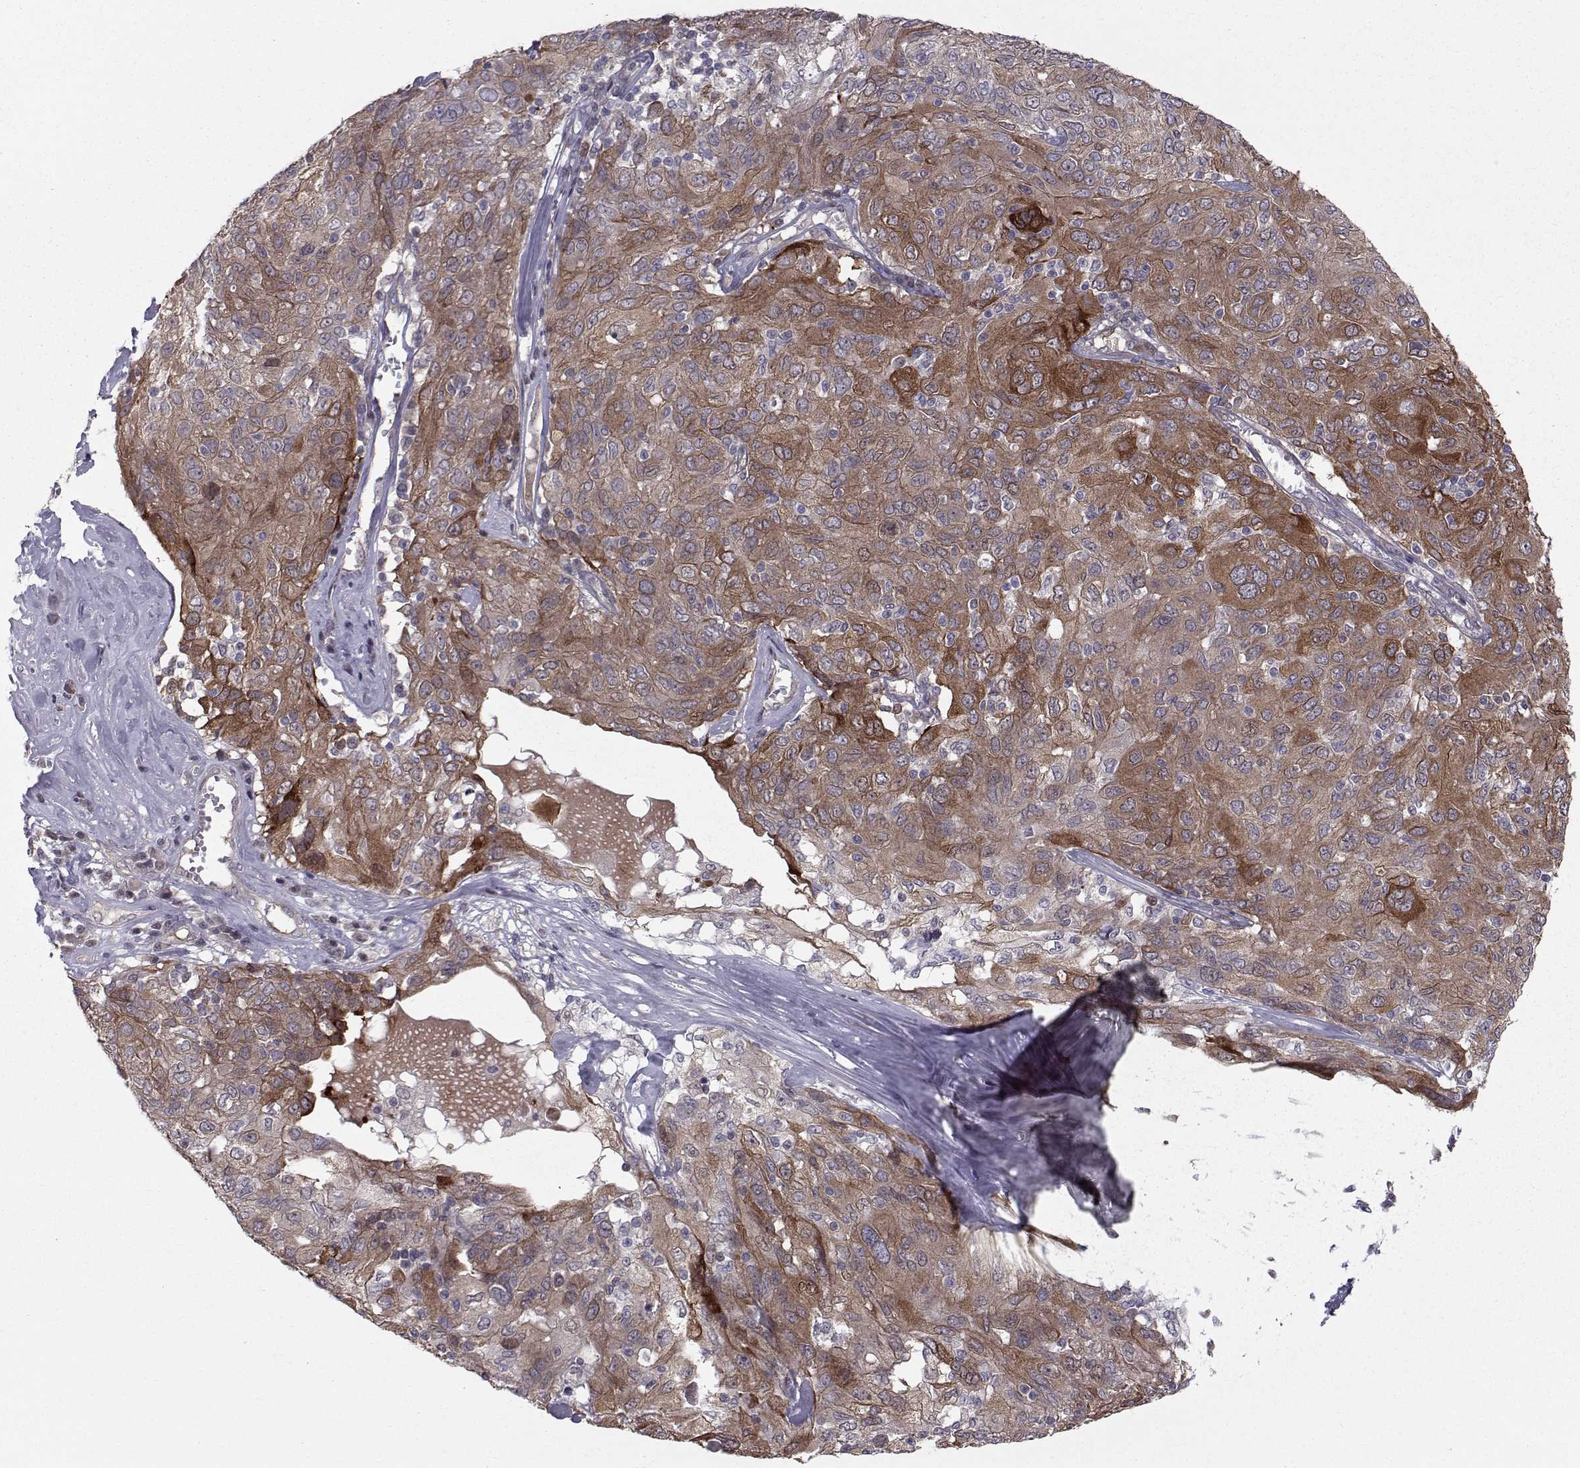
{"staining": {"intensity": "strong", "quantity": "25%-75%", "location": "cytoplasmic/membranous"}, "tissue": "ovarian cancer", "cell_type": "Tumor cells", "image_type": "cancer", "snomed": [{"axis": "morphology", "description": "Carcinoma, endometroid"}, {"axis": "topography", "description": "Ovary"}], "caption": "Immunohistochemistry of ovarian endometroid carcinoma displays high levels of strong cytoplasmic/membranous positivity in approximately 25%-75% of tumor cells. The protein of interest is shown in brown color, while the nuclei are stained blue.", "gene": "HSP90AB1", "patient": {"sex": "female", "age": 50}}